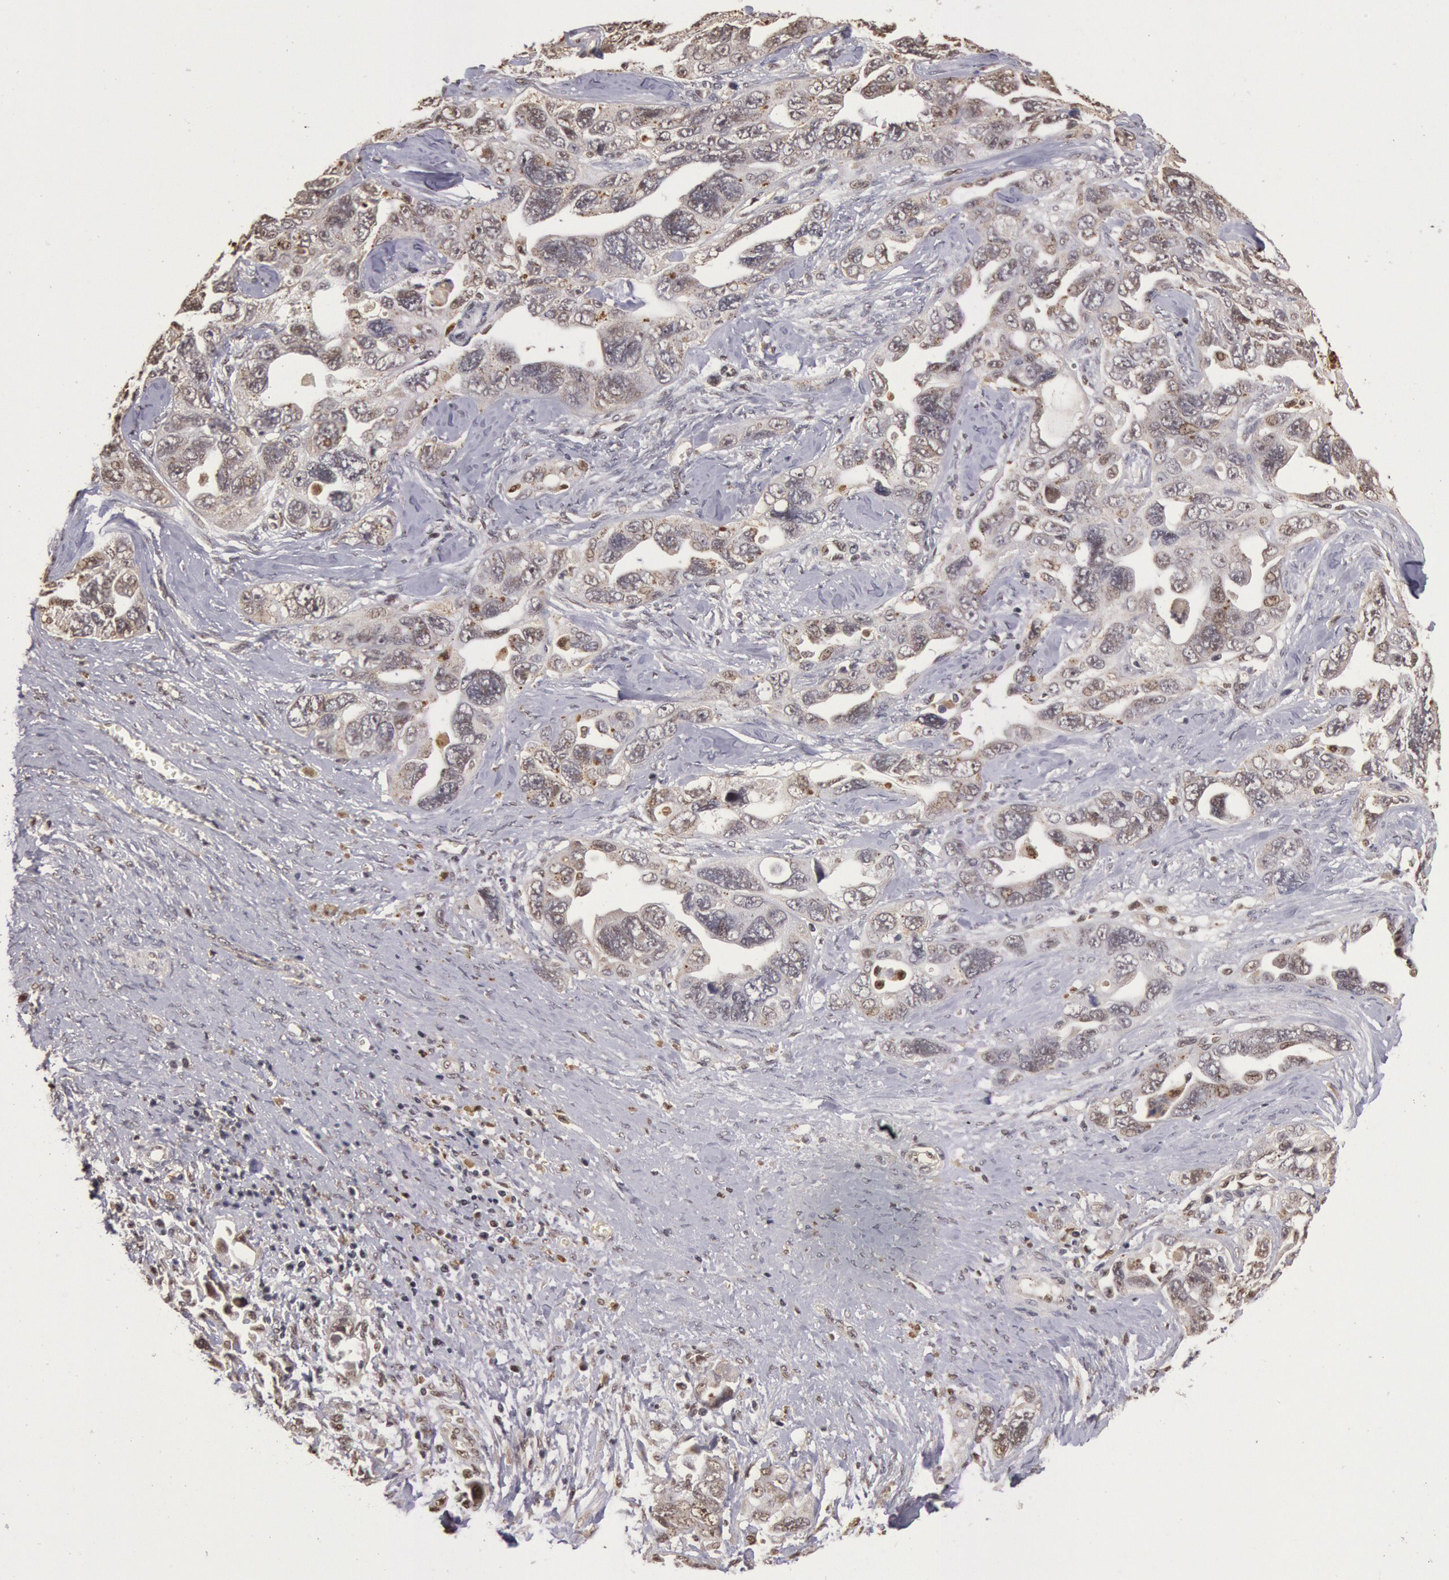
{"staining": {"intensity": "weak", "quantity": ">75%", "location": "nuclear"}, "tissue": "ovarian cancer", "cell_type": "Tumor cells", "image_type": "cancer", "snomed": [{"axis": "morphology", "description": "Cystadenocarcinoma, serous, NOS"}, {"axis": "topography", "description": "Ovary"}], "caption": "This micrograph demonstrates IHC staining of human ovarian cancer (serous cystadenocarcinoma), with low weak nuclear staining in about >75% of tumor cells.", "gene": "LIG4", "patient": {"sex": "female", "age": 63}}